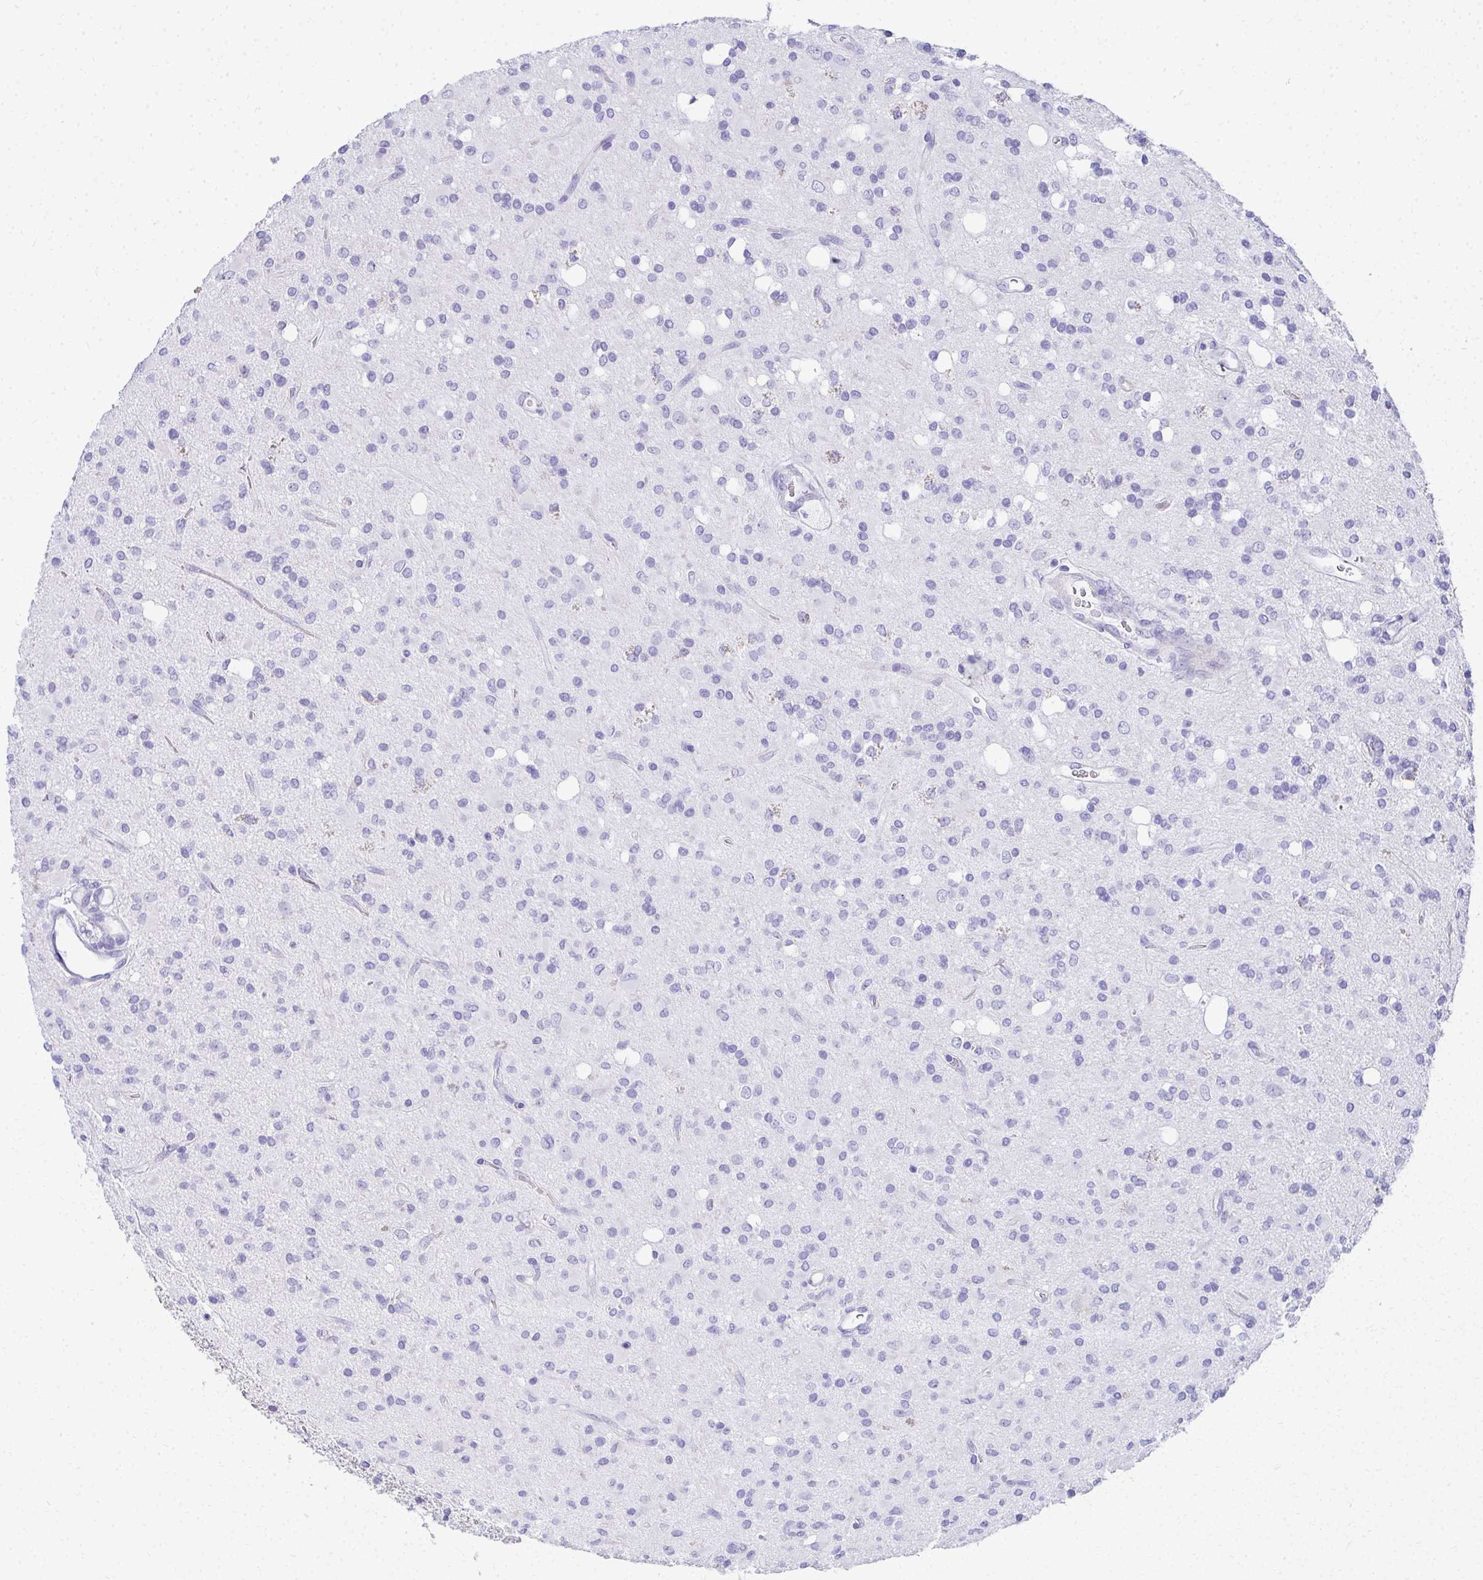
{"staining": {"intensity": "negative", "quantity": "none", "location": "none"}, "tissue": "glioma", "cell_type": "Tumor cells", "image_type": "cancer", "snomed": [{"axis": "morphology", "description": "Glioma, malignant, Low grade"}, {"axis": "topography", "description": "Brain"}], "caption": "IHC of glioma demonstrates no positivity in tumor cells. Brightfield microscopy of IHC stained with DAB (brown) and hematoxylin (blue), captured at high magnification.", "gene": "SEC14L3", "patient": {"sex": "female", "age": 33}}